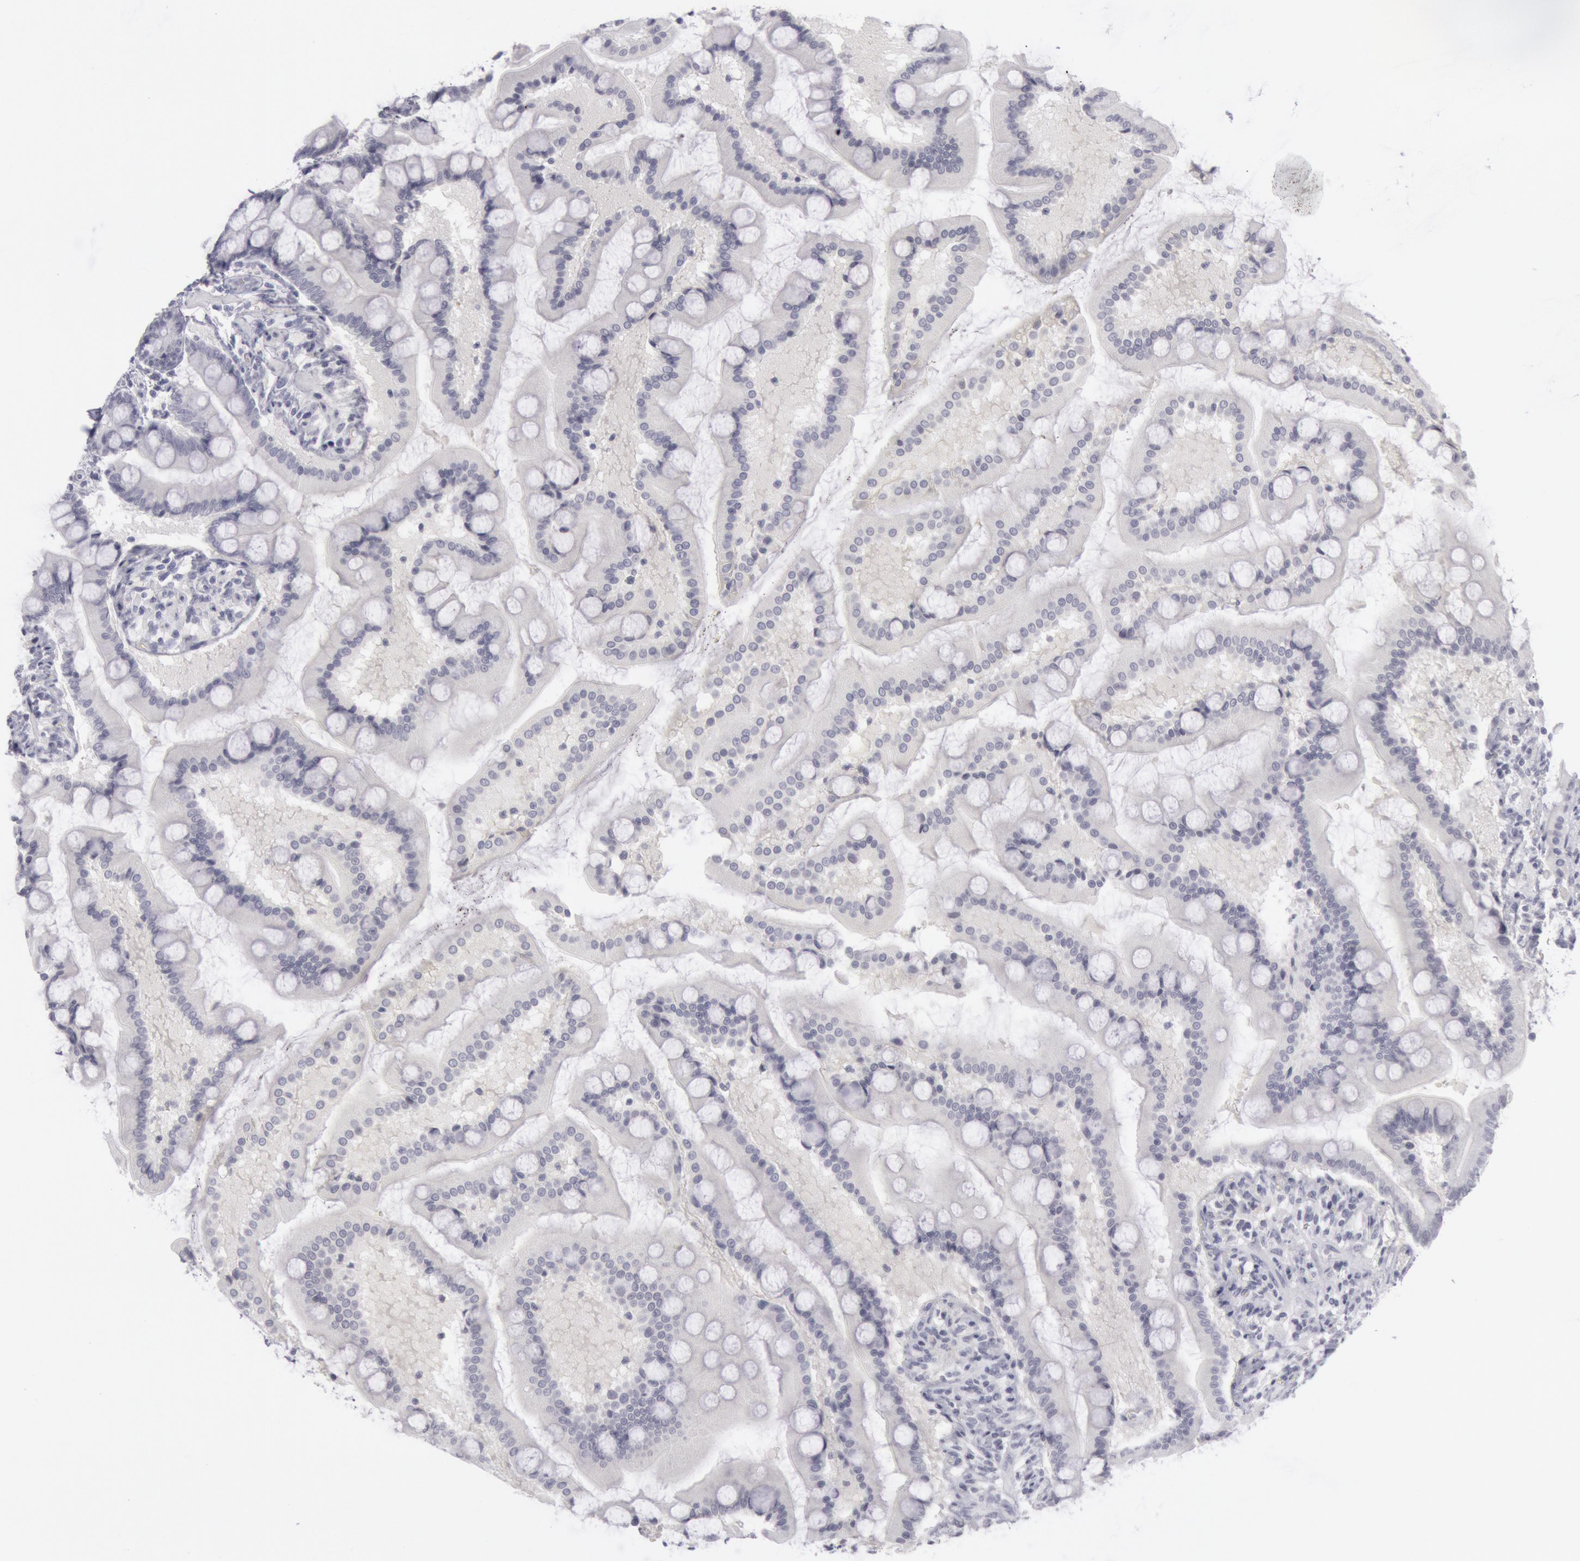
{"staining": {"intensity": "negative", "quantity": "none", "location": "none"}, "tissue": "small intestine", "cell_type": "Glandular cells", "image_type": "normal", "snomed": [{"axis": "morphology", "description": "Normal tissue, NOS"}, {"axis": "topography", "description": "Small intestine"}], "caption": "Immunohistochemistry micrograph of unremarkable small intestine stained for a protein (brown), which displays no positivity in glandular cells. (Immunohistochemistry (ihc), brightfield microscopy, high magnification).", "gene": "KRT16", "patient": {"sex": "male", "age": 41}}